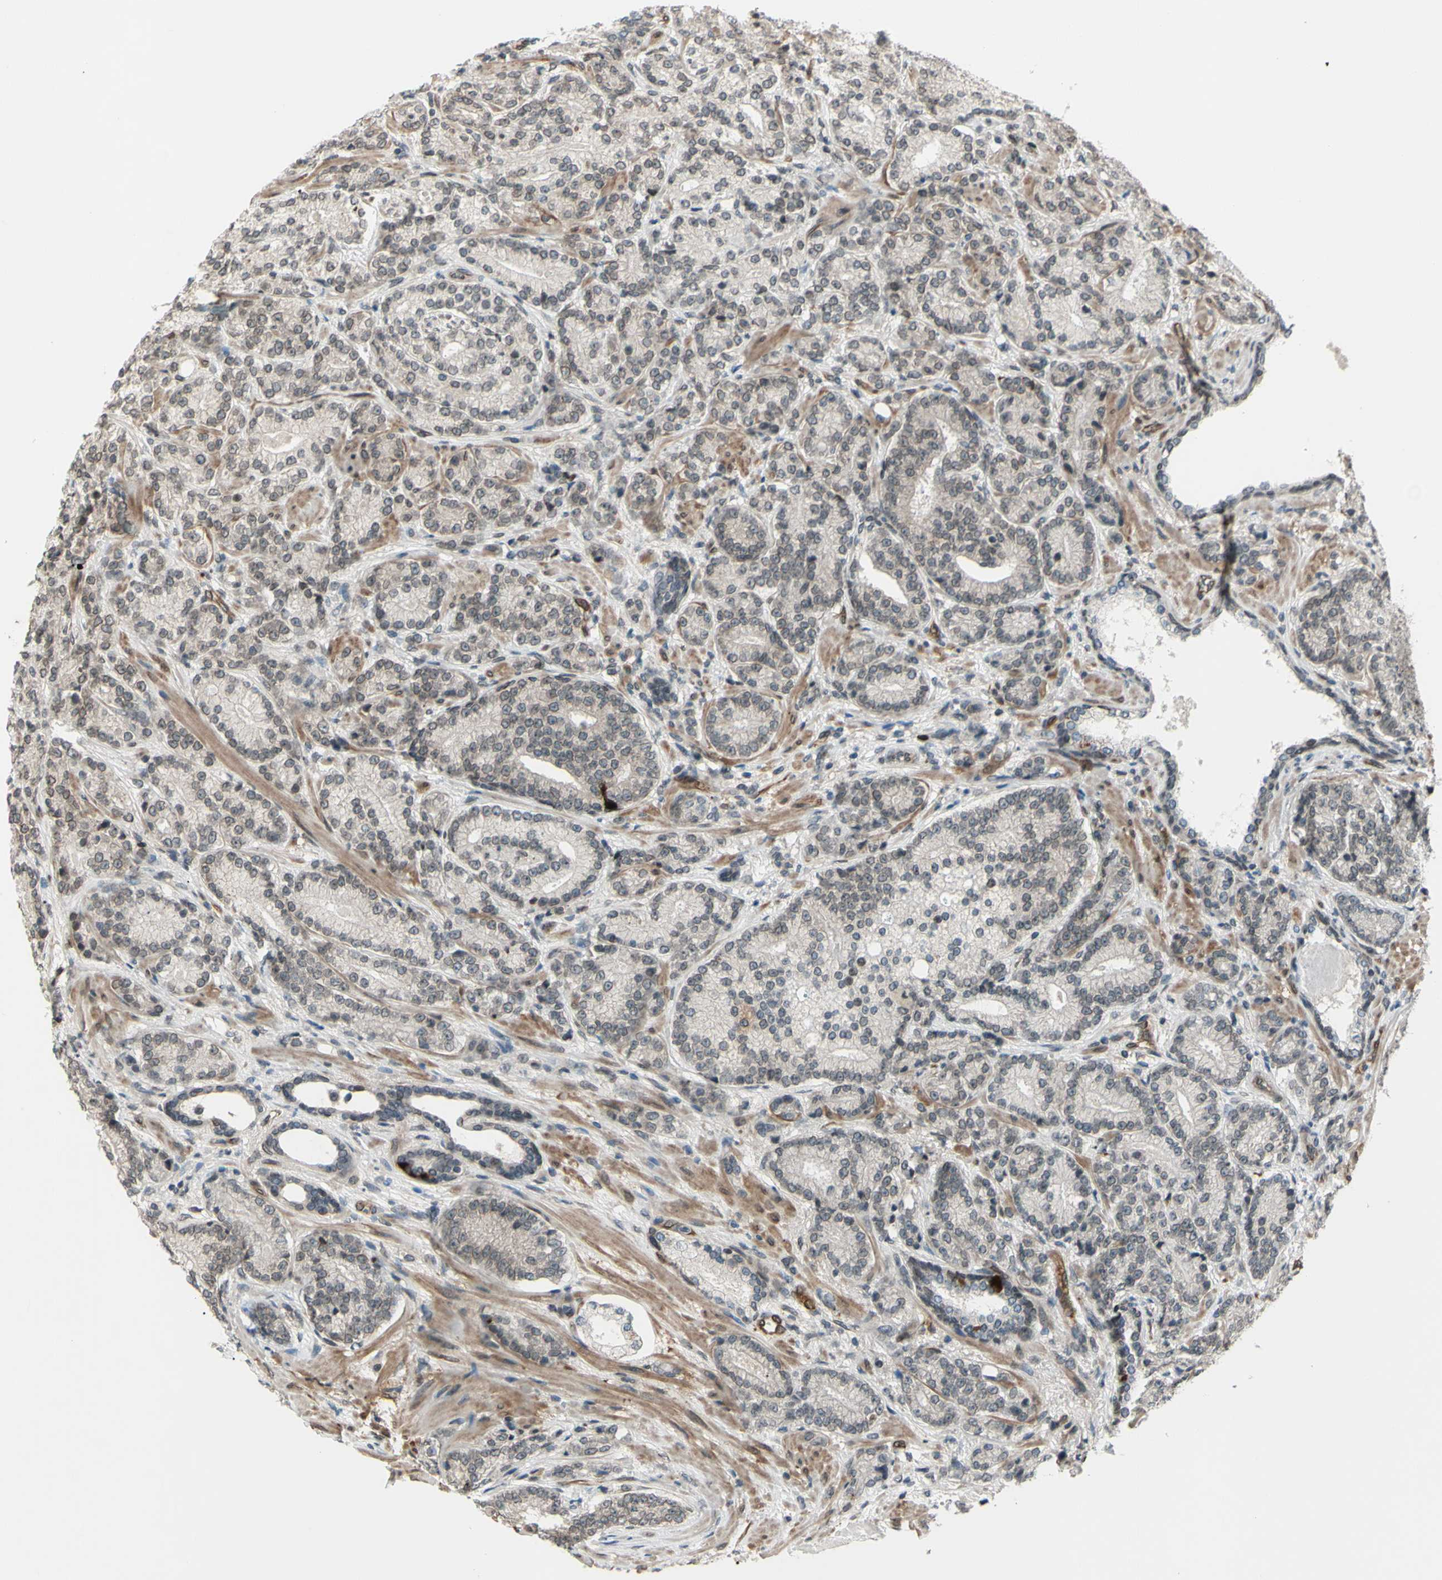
{"staining": {"intensity": "negative", "quantity": "none", "location": "none"}, "tissue": "prostate cancer", "cell_type": "Tumor cells", "image_type": "cancer", "snomed": [{"axis": "morphology", "description": "Adenocarcinoma, High grade"}, {"axis": "topography", "description": "Prostate"}], "caption": "Tumor cells show no significant protein staining in prostate cancer (high-grade adenocarcinoma).", "gene": "MLF2", "patient": {"sex": "male", "age": 61}}